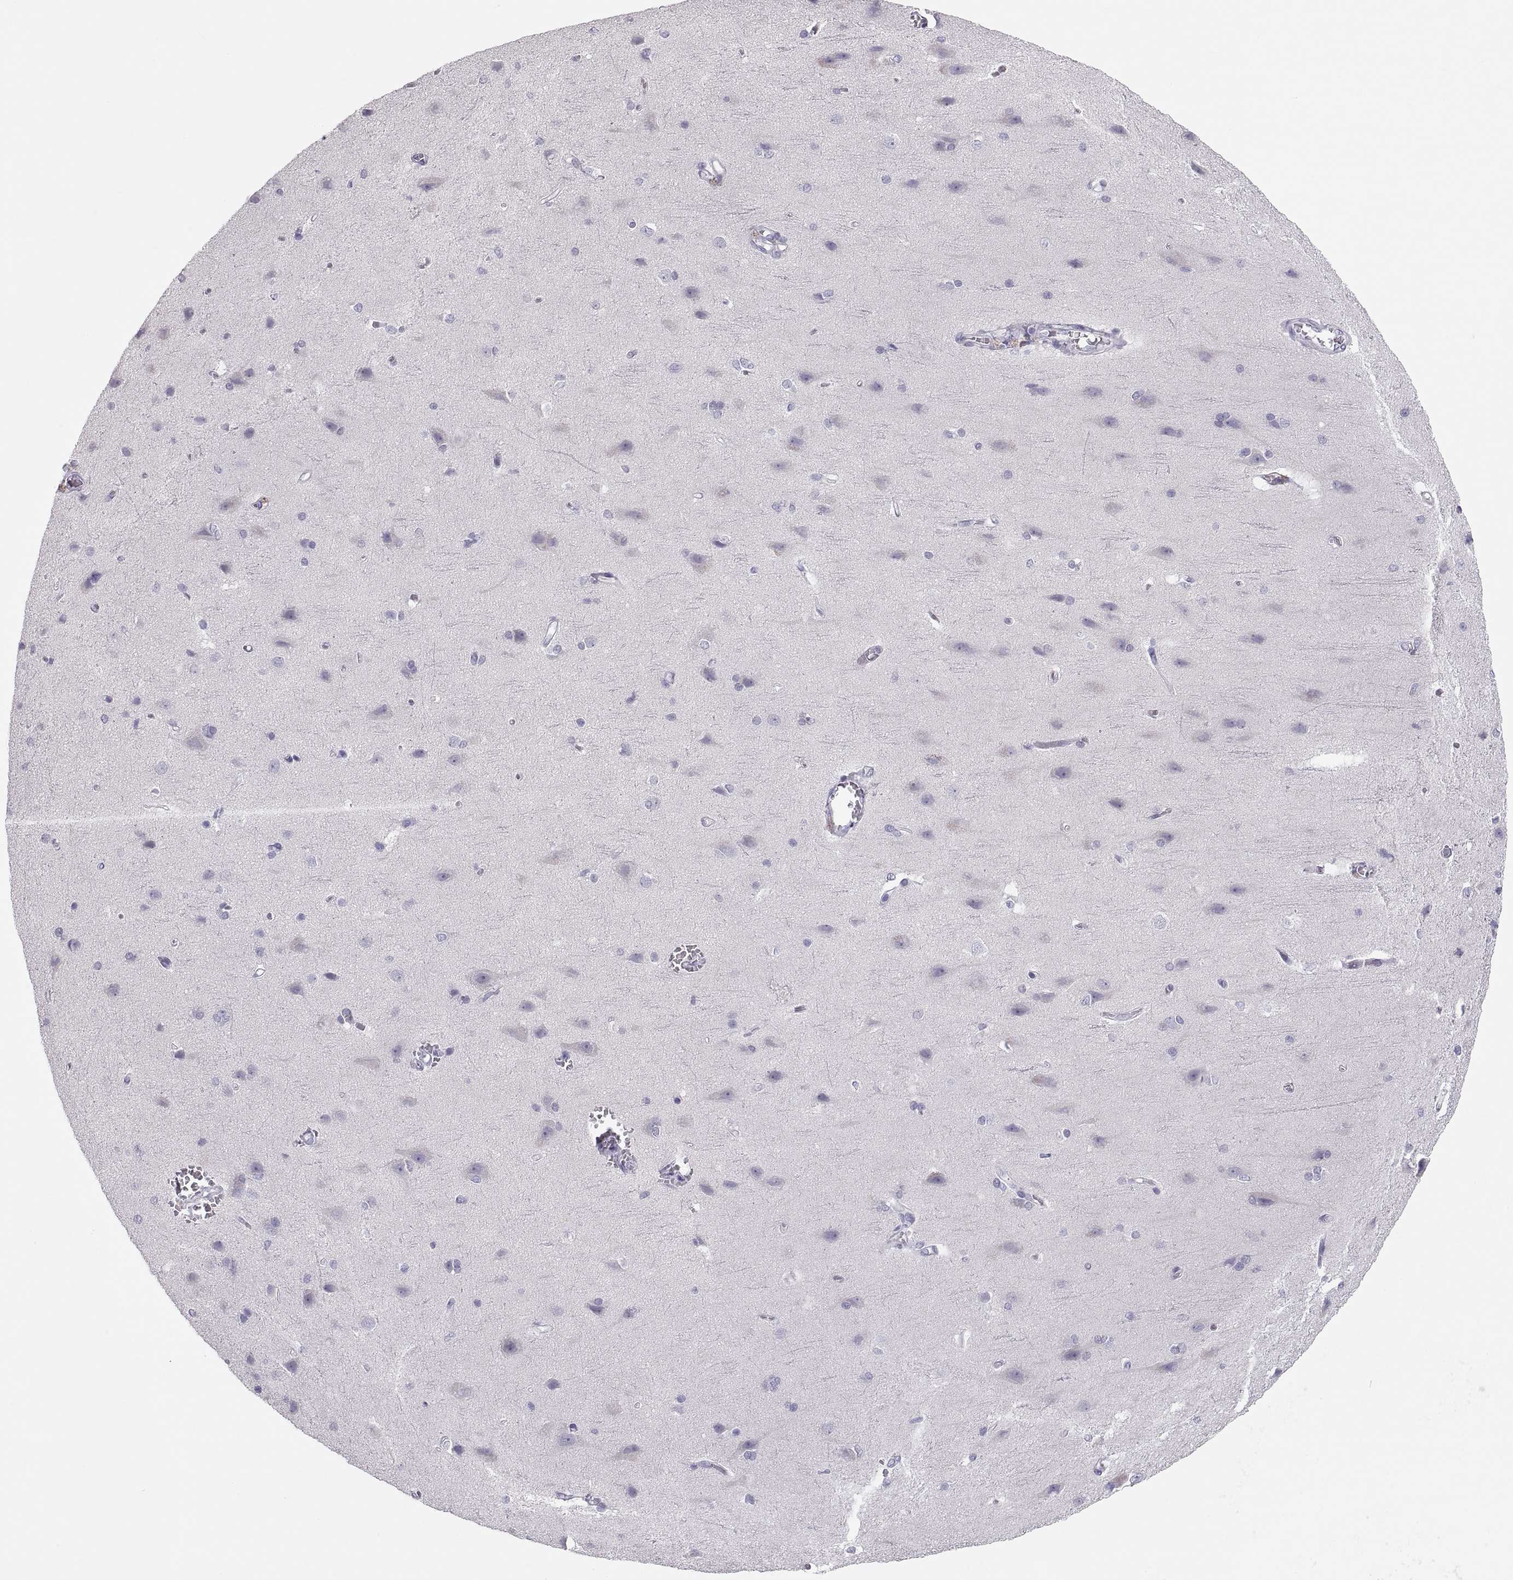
{"staining": {"intensity": "negative", "quantity": "none", "location": "none"}, "tissue": "cerebral cortex", "cell_type": "Endothelial cells", "image_type": "normal", "snomed": [{"axis": "morphology", "description": "Normal tissue, NOS"}, {"axis": "topography", "description": "Cerebral cortex"}], "caption": "Immunohistochemistry histopathology image of benign cerebral cortex: cerebral cortex stained with DAB exhibits no significant protein positivity in endothelial cells. Nuclei are stained in blue.", "gene": "MAGEB2", "patient": {"sex": "male", "age": 37}}